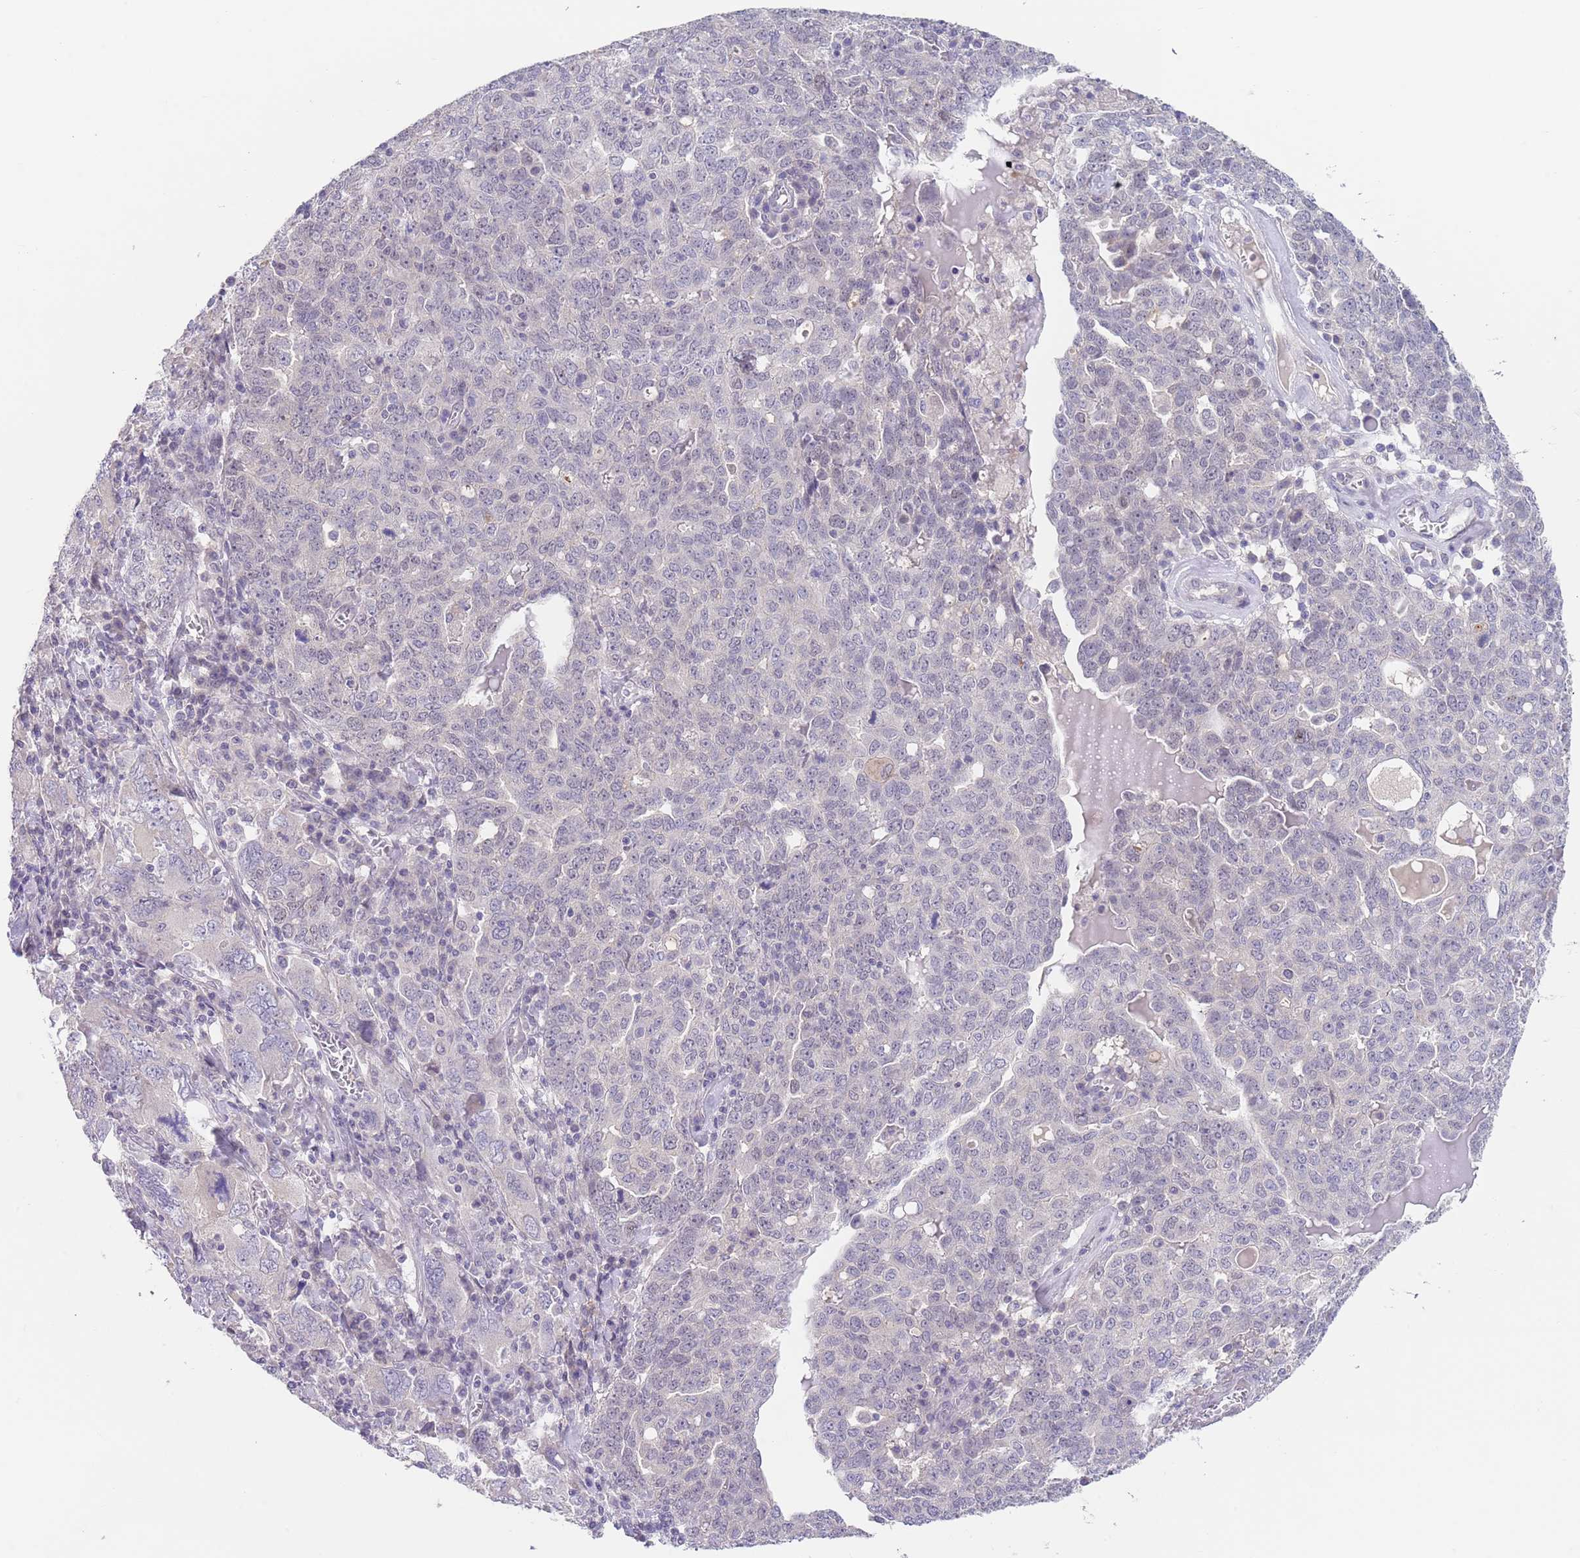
{"staining": {"intensity": "negative", "quantity": "none", "location": "none"}, "tissue": "ovarian cancer", "cell_type": "Tumor cells", "image_type": "cancer", "snomed": [{"axis": "morphology", "description": "Carcinoma, endometroid"}, {"axis": "topography", "description": "Ovary"}], "caption": "The immunohistochemistry (IHC) micrograph has no significant staining in tumor cells of ovarian endometroid carcinoma tissue. (DAB (3,3'-diaminobenzidine) IHC, high magnification).", "gene": "RNF169", "patient": {"sex": "female", "age": 62}}